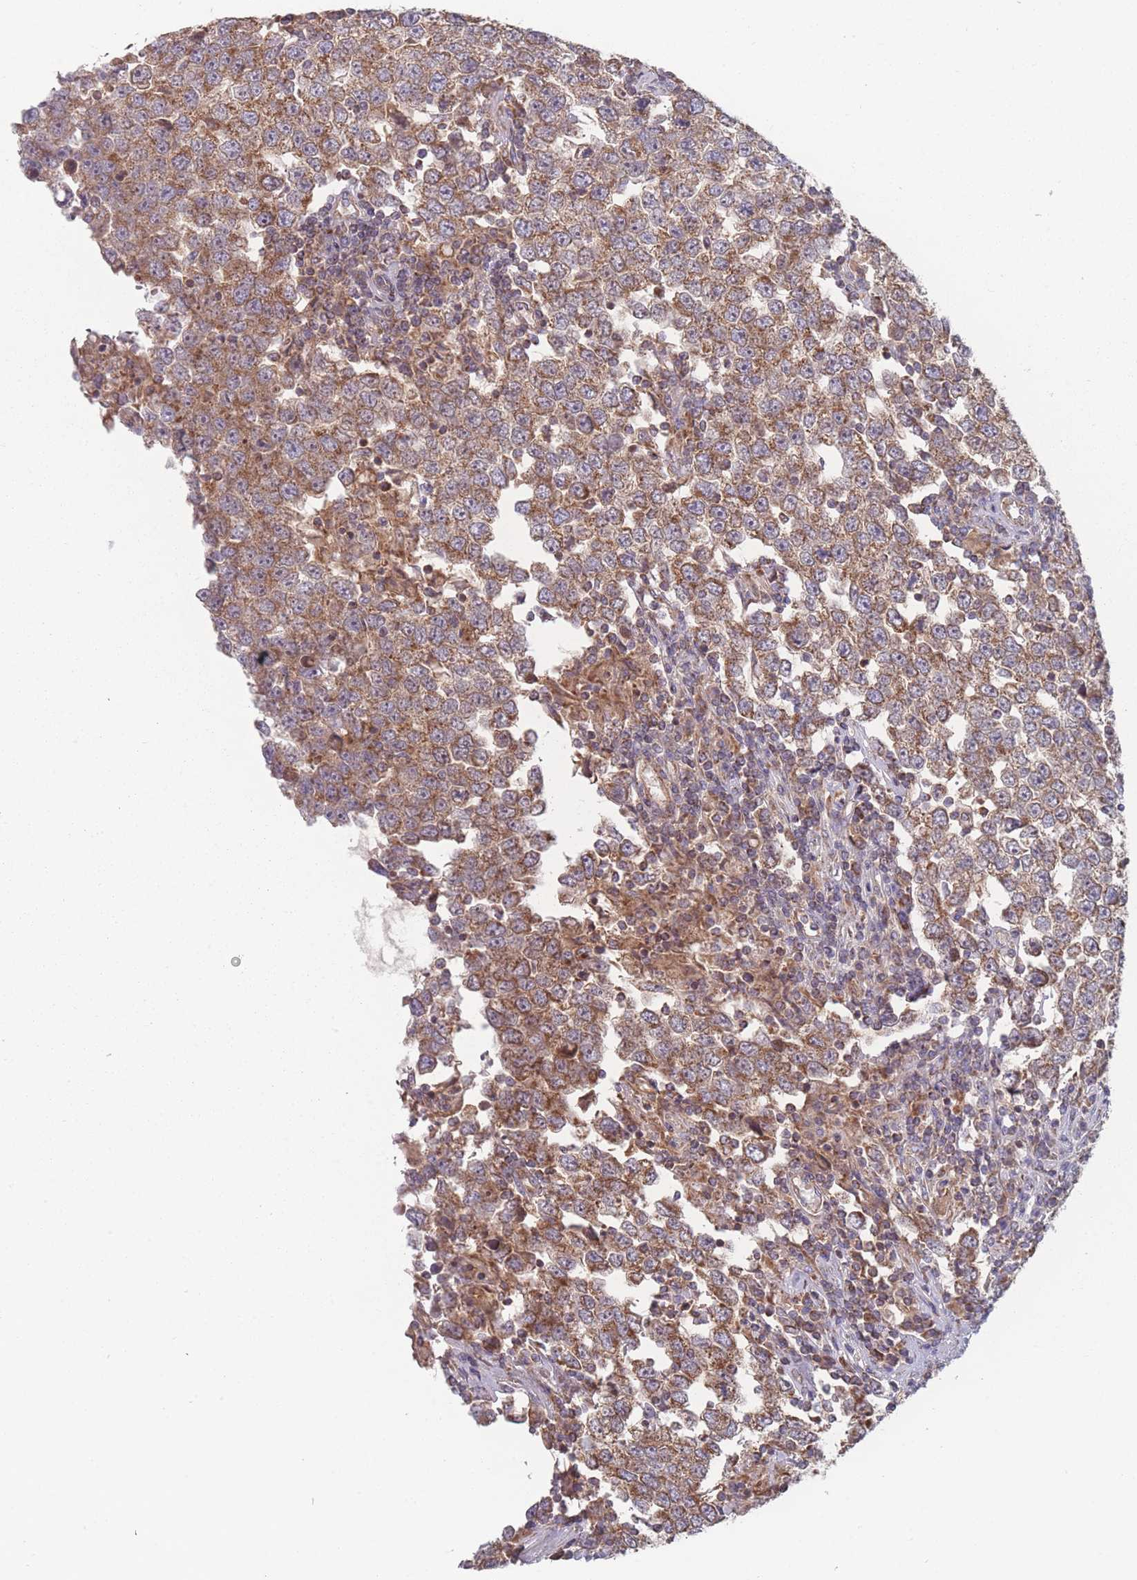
{"staining": {"intensity": "moderate", "quantity": ">75%", "location": "cytoplasmic/membranous"}, "tissue": "testis cancer", "cell_type": "Tumor cells", "image_type": "cancer", "snomed": [{"axis": "morphology", "description": "Seminoma, NOS"}, {"axis": "morphology", "description": "Carcinoma, Embryonal, NOS"}, {"axis": "topography", "description": "Testis"}], "caption": "A medium amount of moderate cytoplasmic/membranous expression is identified in about >75% of tumor cells in testis embryonal carcinoma tissue. (Stains: DAB in brown, nuclei in blue, Microscopy: brightfield microscopy at high magnification).", "gene": "ATP5MG", "patient": {"sex": "male", "age": 28}}